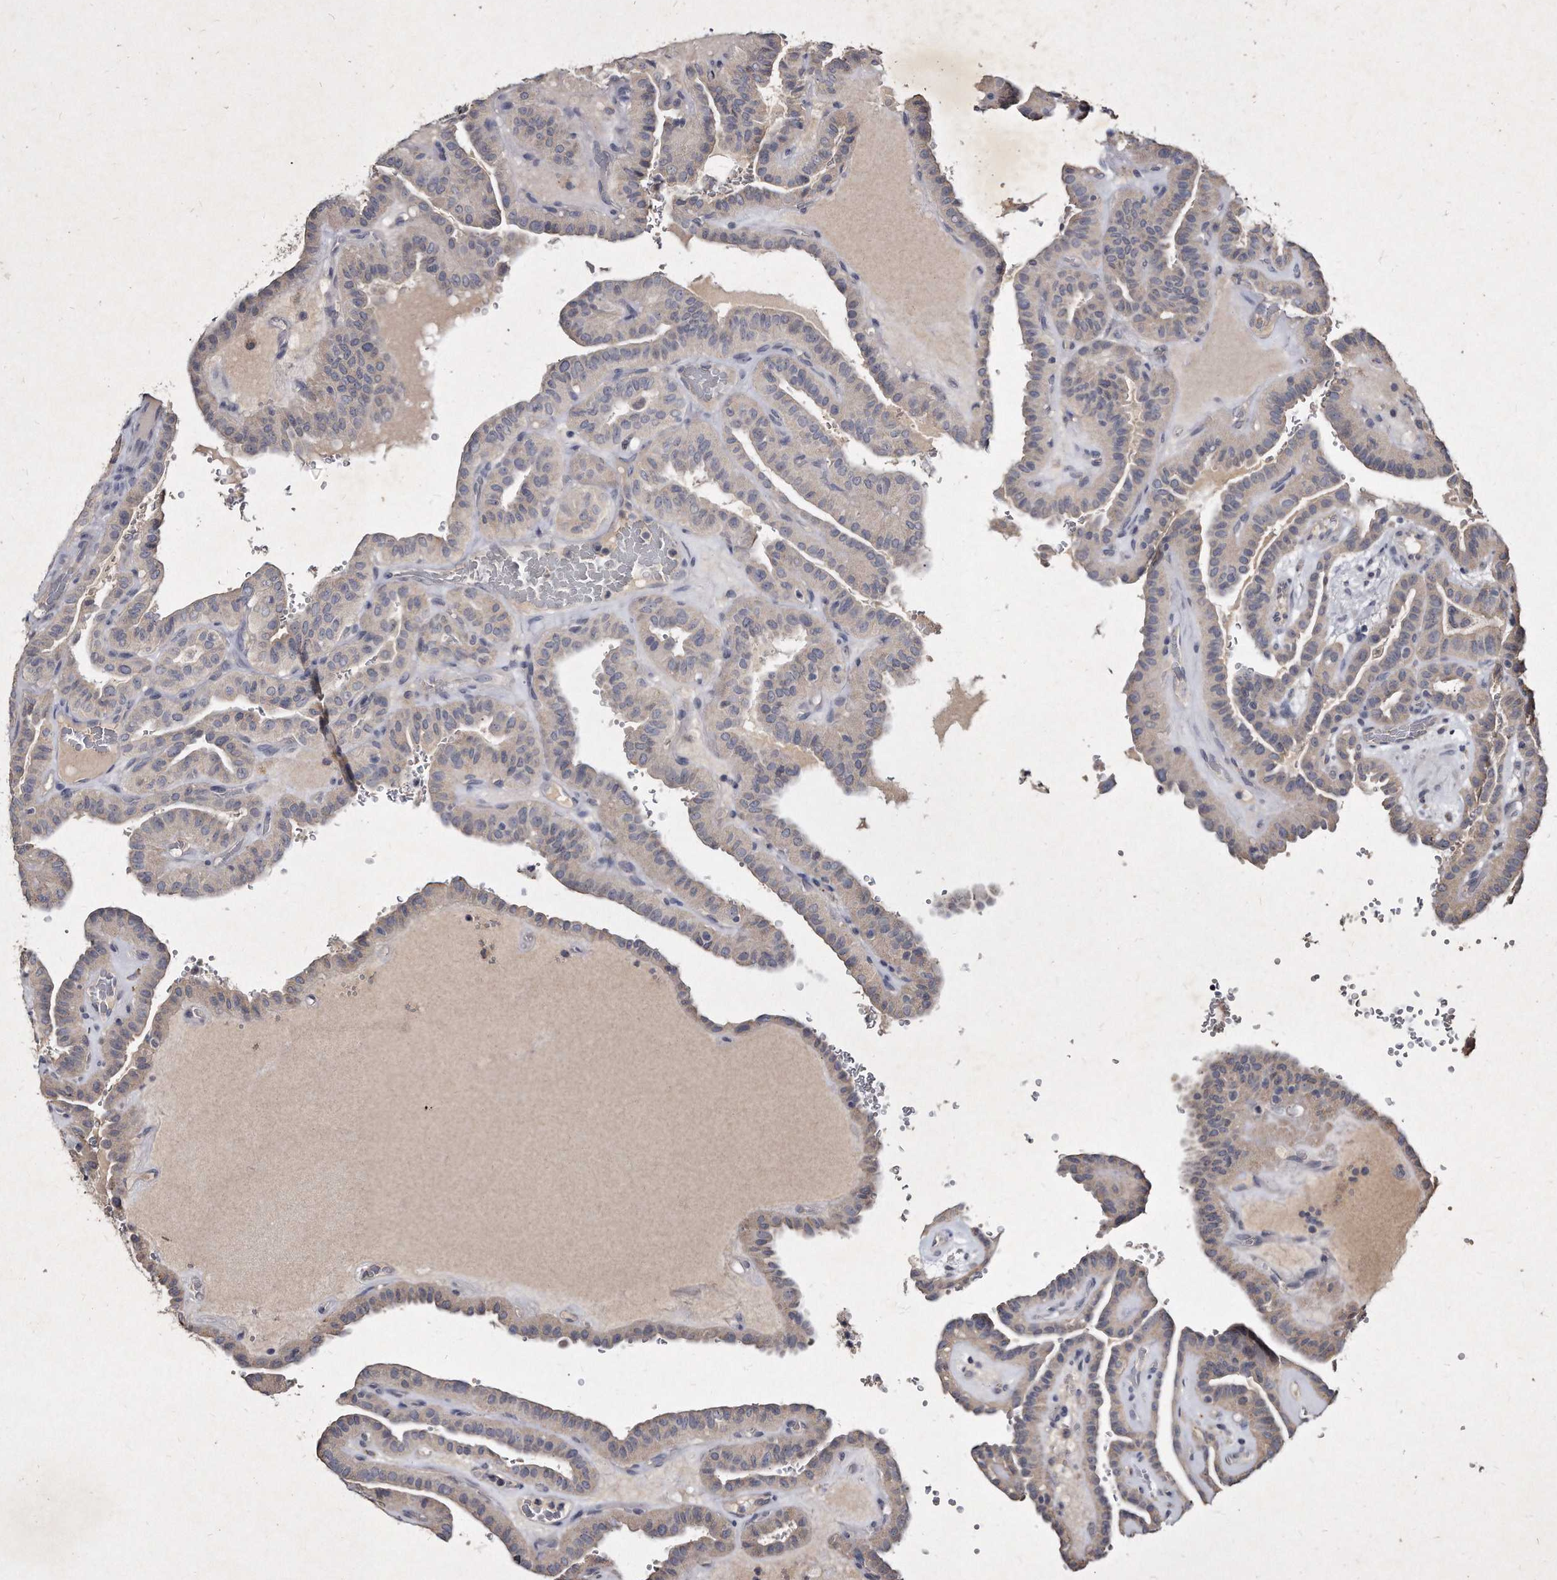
{"staining": {"intensity": "weak", "quantity": "<25%", "location": "cytoplasmic/membranous"}, "tissue": "thyroid cancer", "cell_type": "Tumor cells", "image_type": "cancer", "snomed": [{"axis": "morphology", "description": "Papillary adenocarcinoma, NOS"}, {"axis": "topography", "description": "Thyroid gland"}], "caption": "A high-resolution image shows immunohistochemistry staining of thyroid cancer, which reveals no significant staining in tumor cells.", "gene": "KLHDC3", "patient": {"sex": "male", "age": 77}}